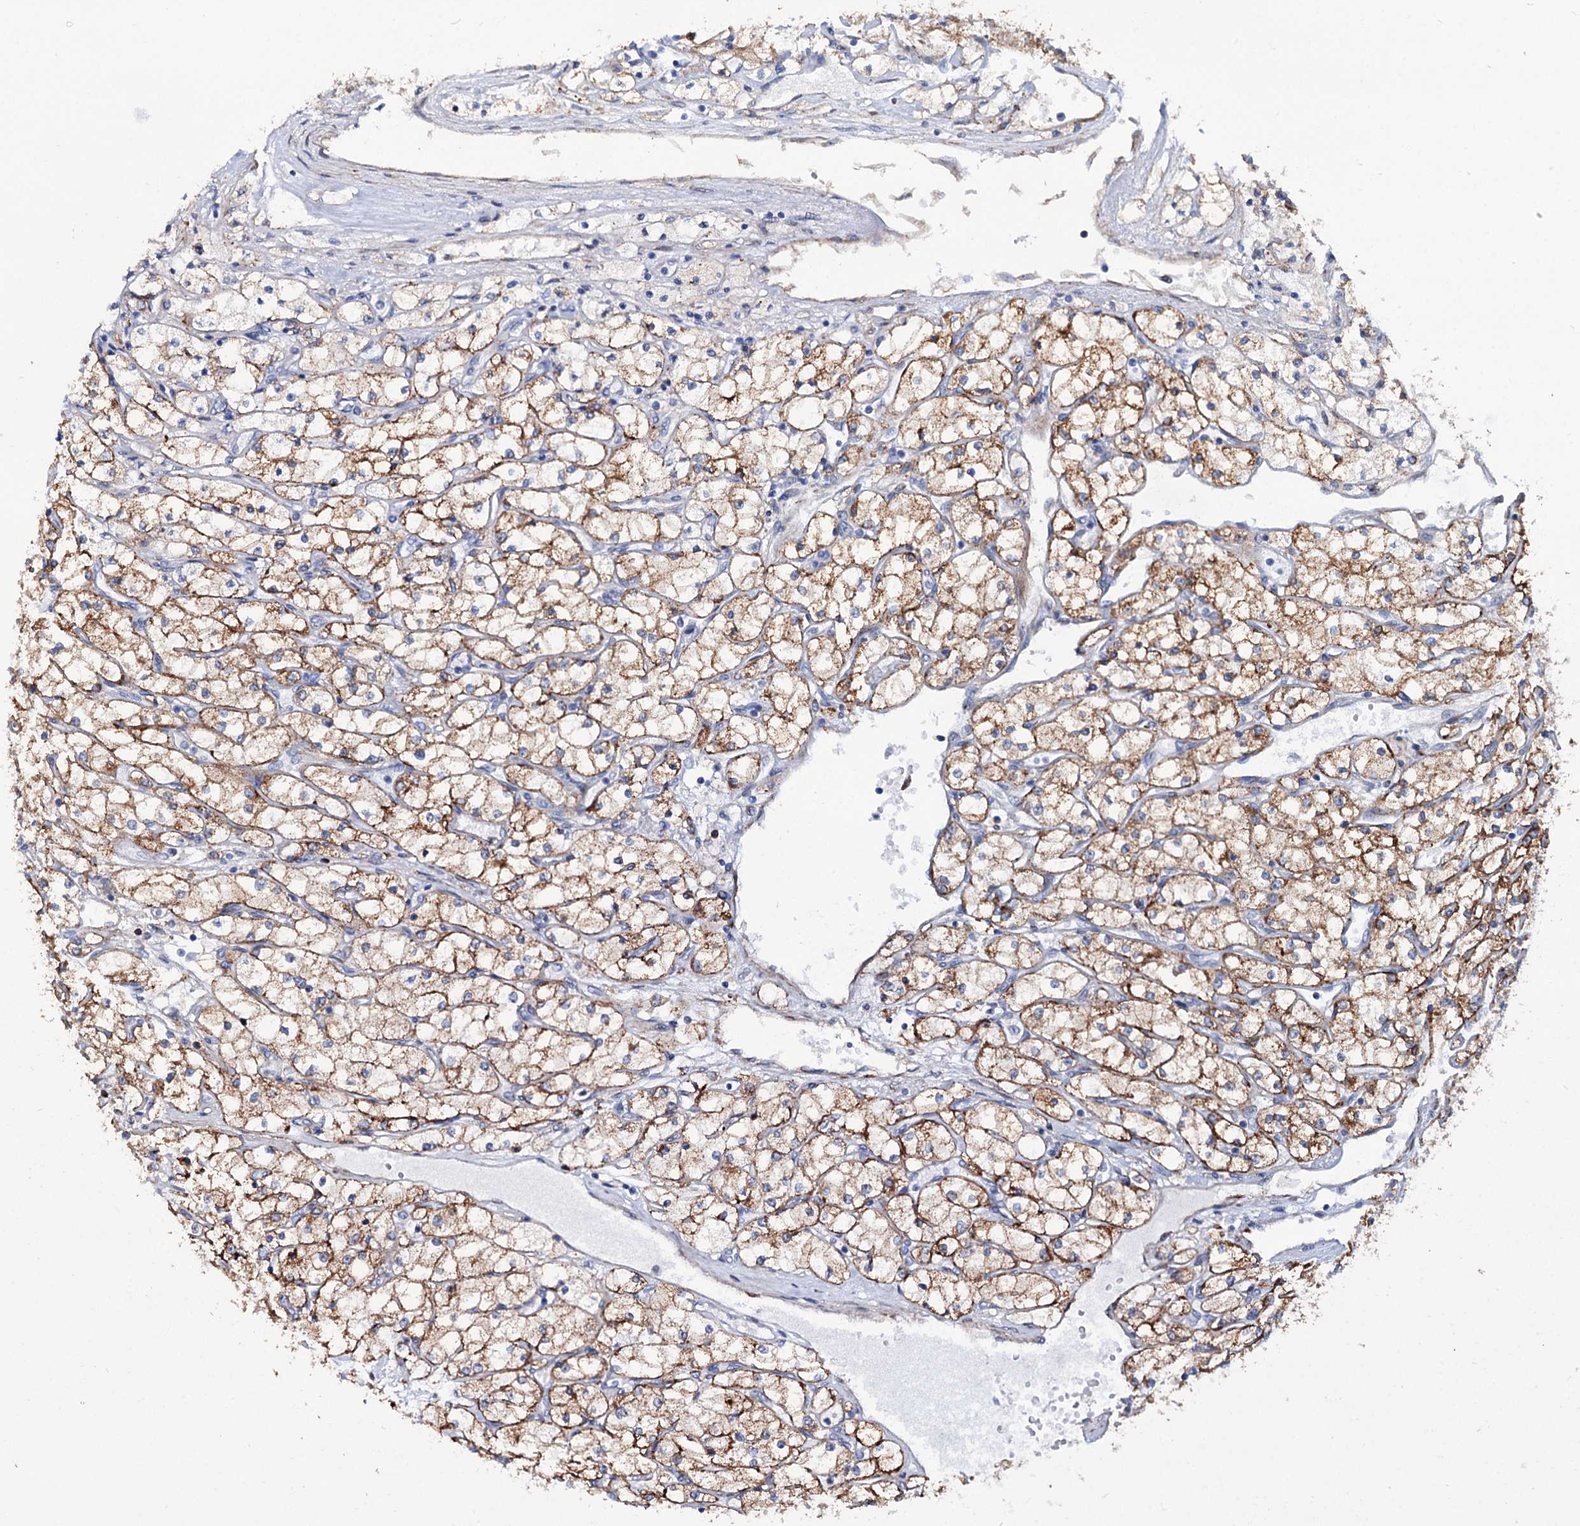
{"staining": {"intensity": "moderate", "quantity": ">75%", "location": "cytoplasmic/membranous"}, "tissue": "renal cancer", "cell_type": "Tumor cells", "image_type": "cancer", "snomed": [{"axis": "morphology", "description": "Adenocarcinoma, NOS"}, {"axis": "topography", "description": "Kidney"}], "caption": "Immunohistochemistry (IHC) micrograph of neoplastic tissue: renal cancer stained using immunohistochemistry exhibits medium levels of moderate protein expression localized specifically in the cytoplasmic/membranous of tumor cells, appearing as a cytoplasmic/membranous brown color.", "gene": "PTDSS2", "patient": {"sex": "male", "age": 80}}